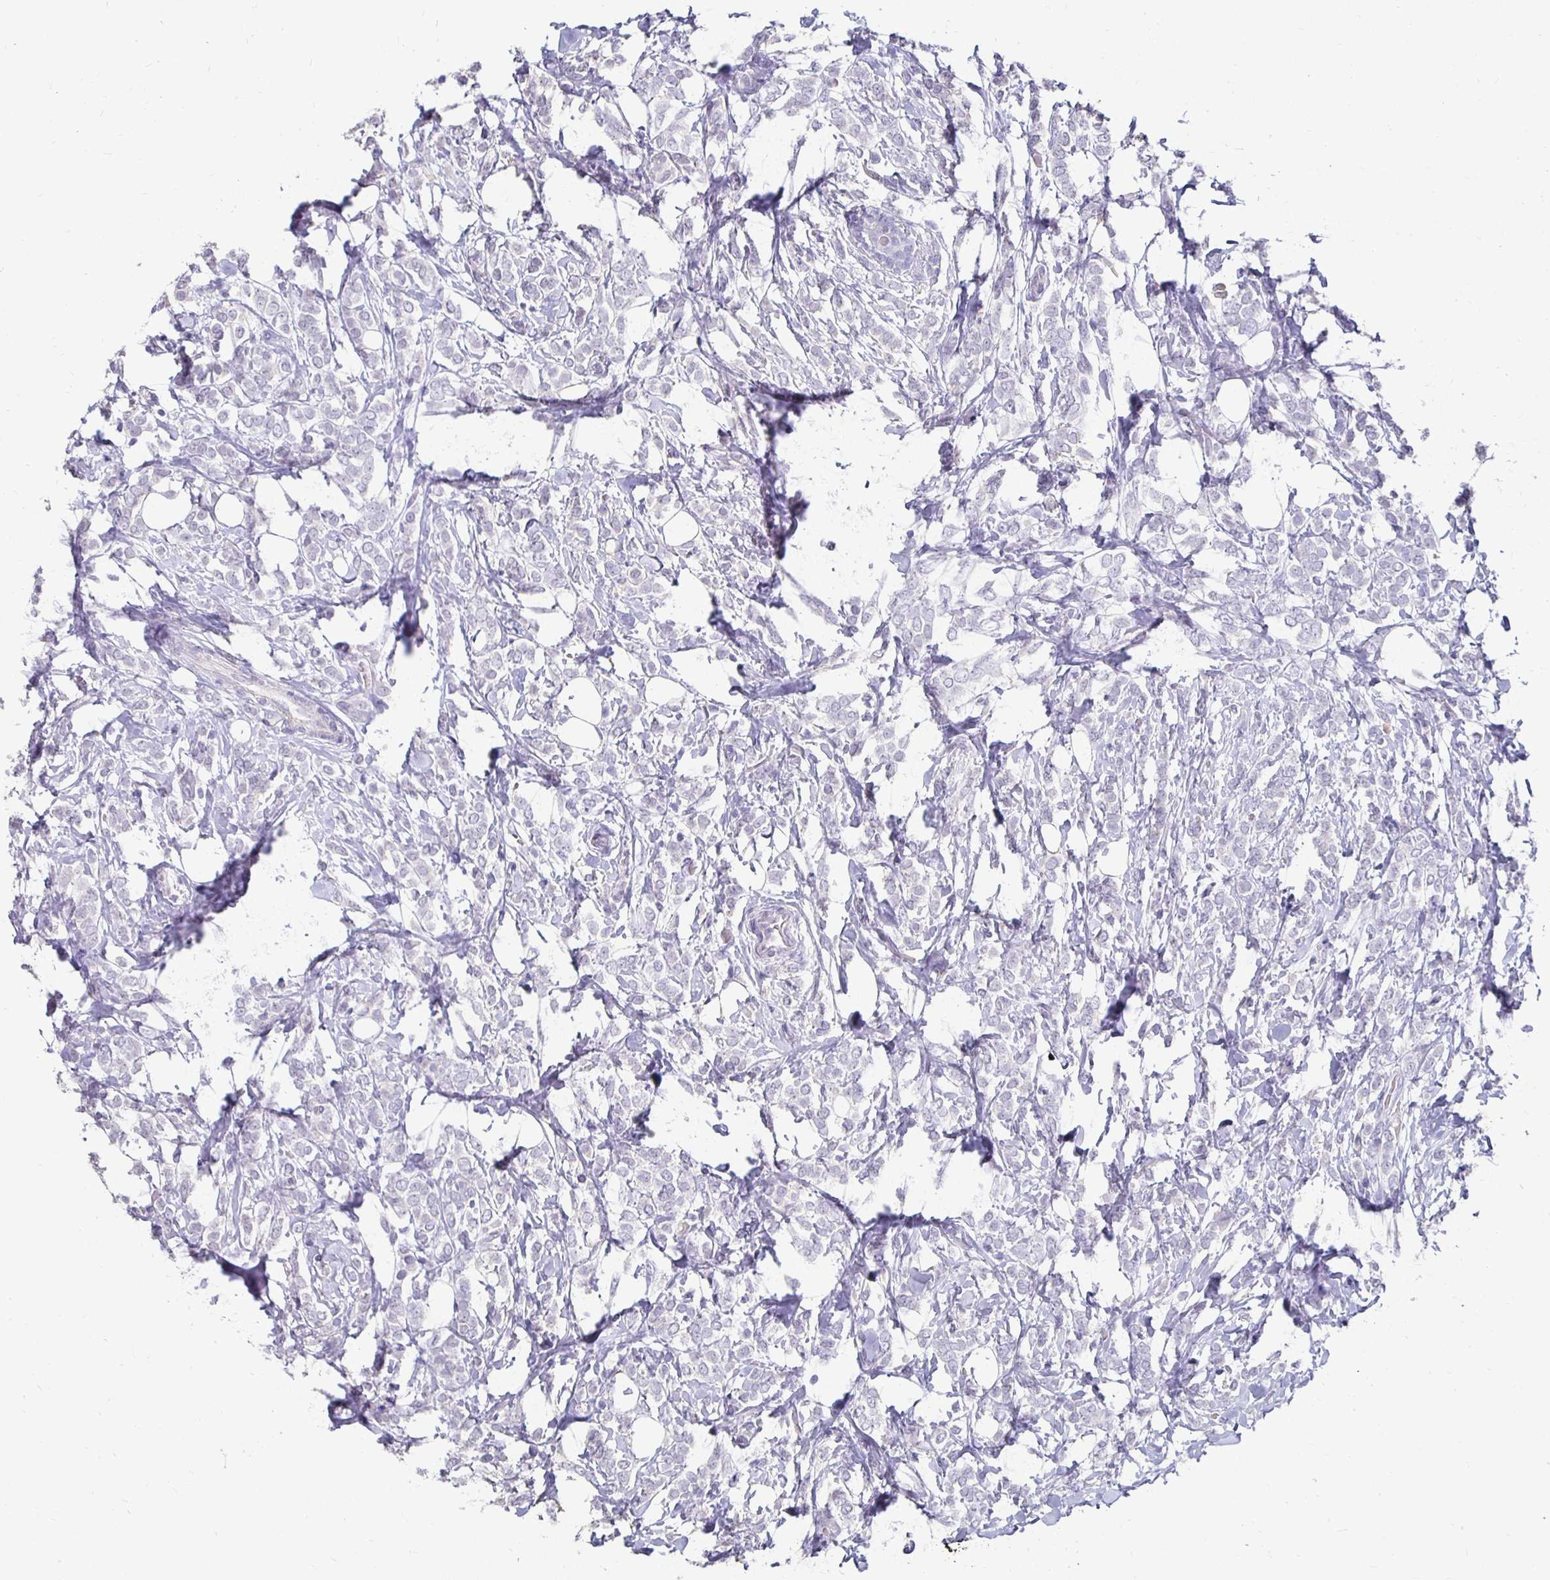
{"staining": {"intensity": "negative", "quantity": "none", "location": "none"}, "tissue": "breast cancer", "cell_type": "Tumor cells", "image_type": "cancer", "snomed": [{"axis": "morphology", "description": "Lobular carcinoma"}, {"axis": "topography", "description": "Breast"}], "caption": "Tumor cells show no significant protein expression in lobular carcinoma (breast).", "gene": "GK2", "patient": {"sex": "female", "age": 49}}